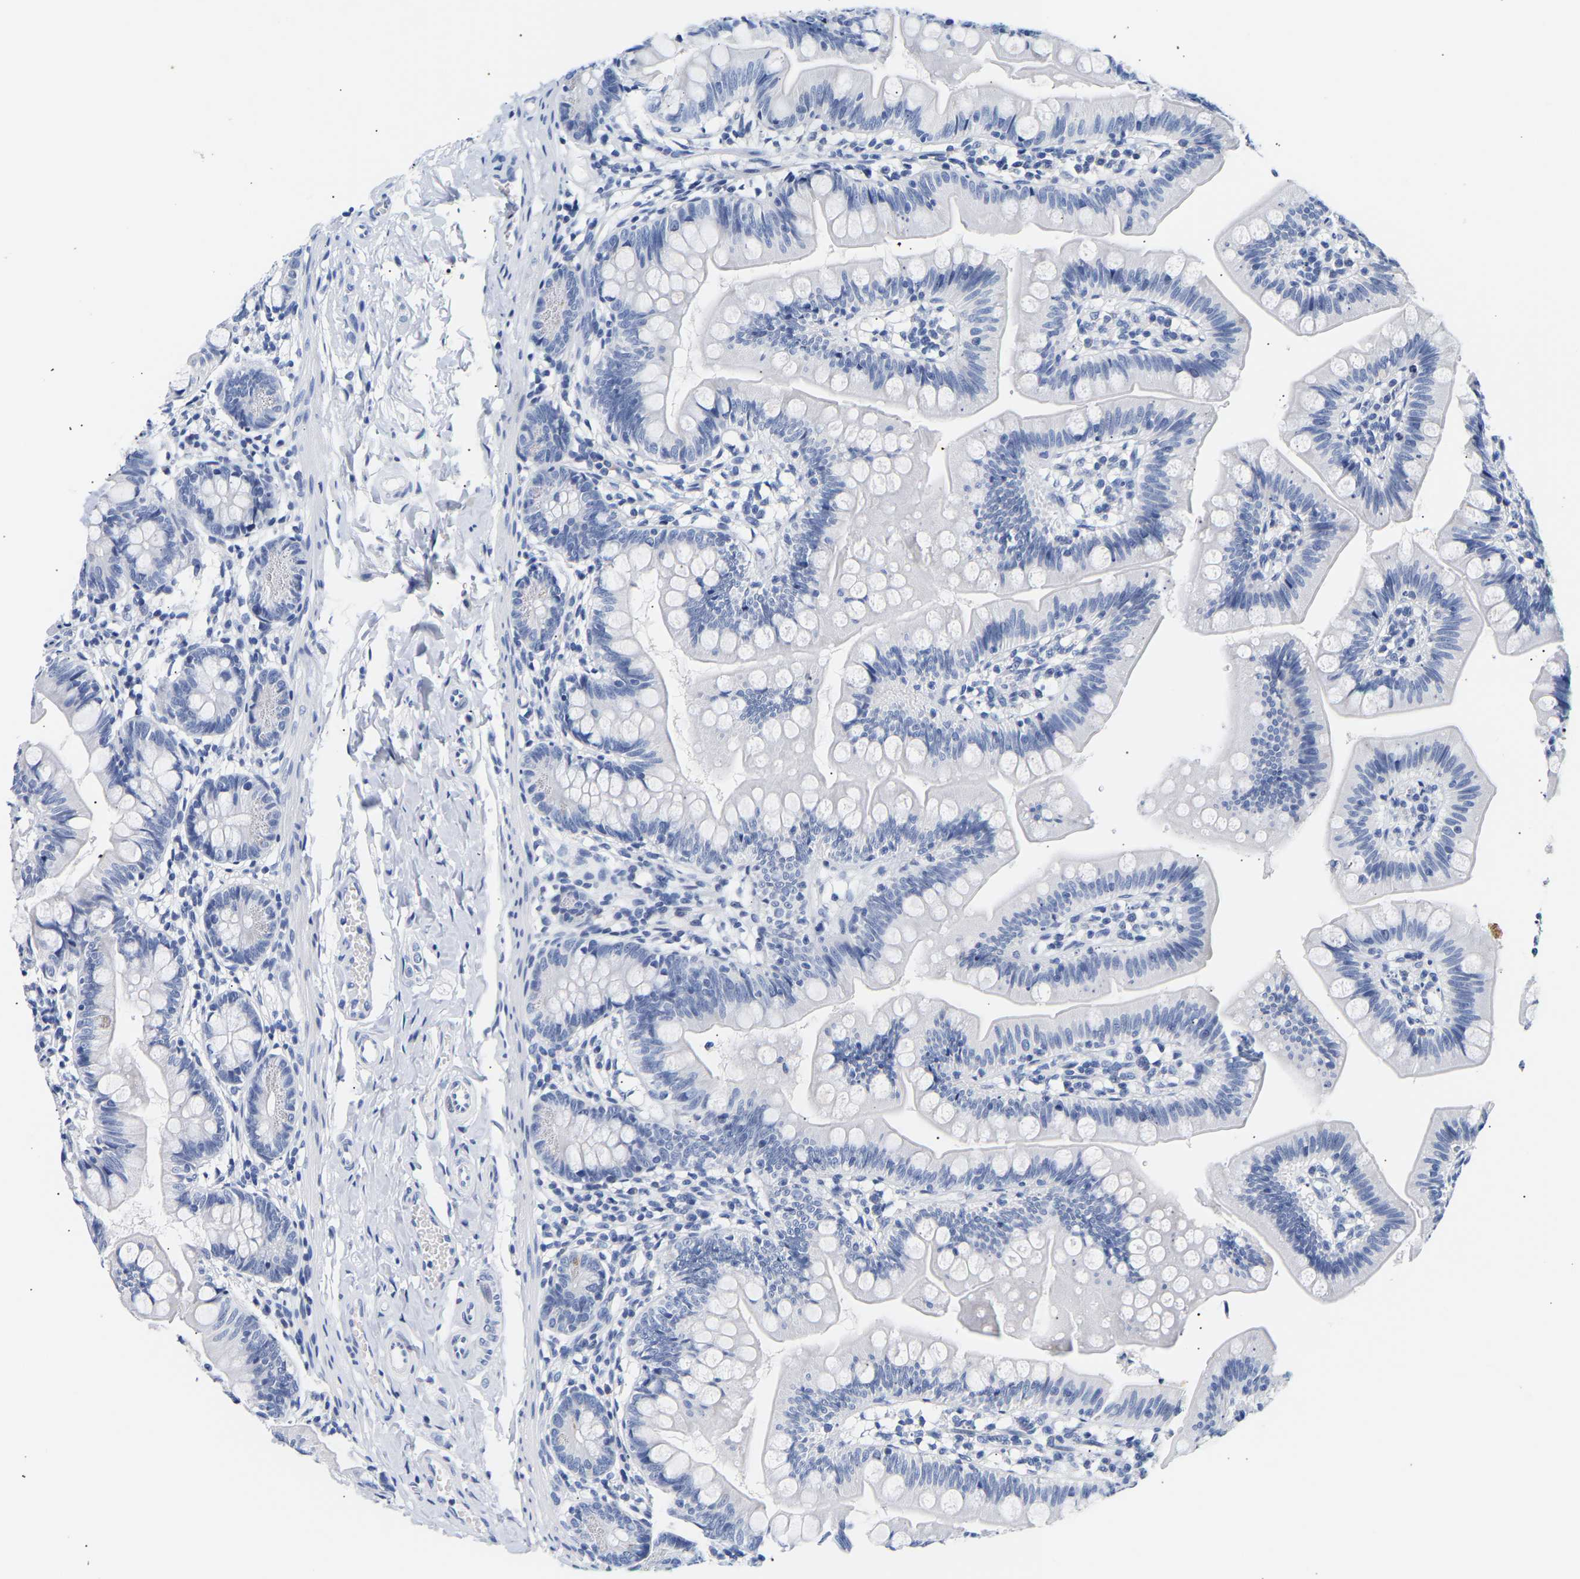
{"staining": {"intensity": "negative", "quantity": "none", "location": "none"}, "tissue": "small intestine", "cell_type": "Glandular cells", "image_type": "normal", "snomed": [{"axis": "morphology", "description": "Normal tissue, NOS"}, {"axis": "topography", "description": "Small intestine"}], "caption": "Micrograph shows no significant protein expression in glandular cells of unremarkable small intestine.", "gene": "SPINK2", "patient": {"sex": "male", "age": 7}}